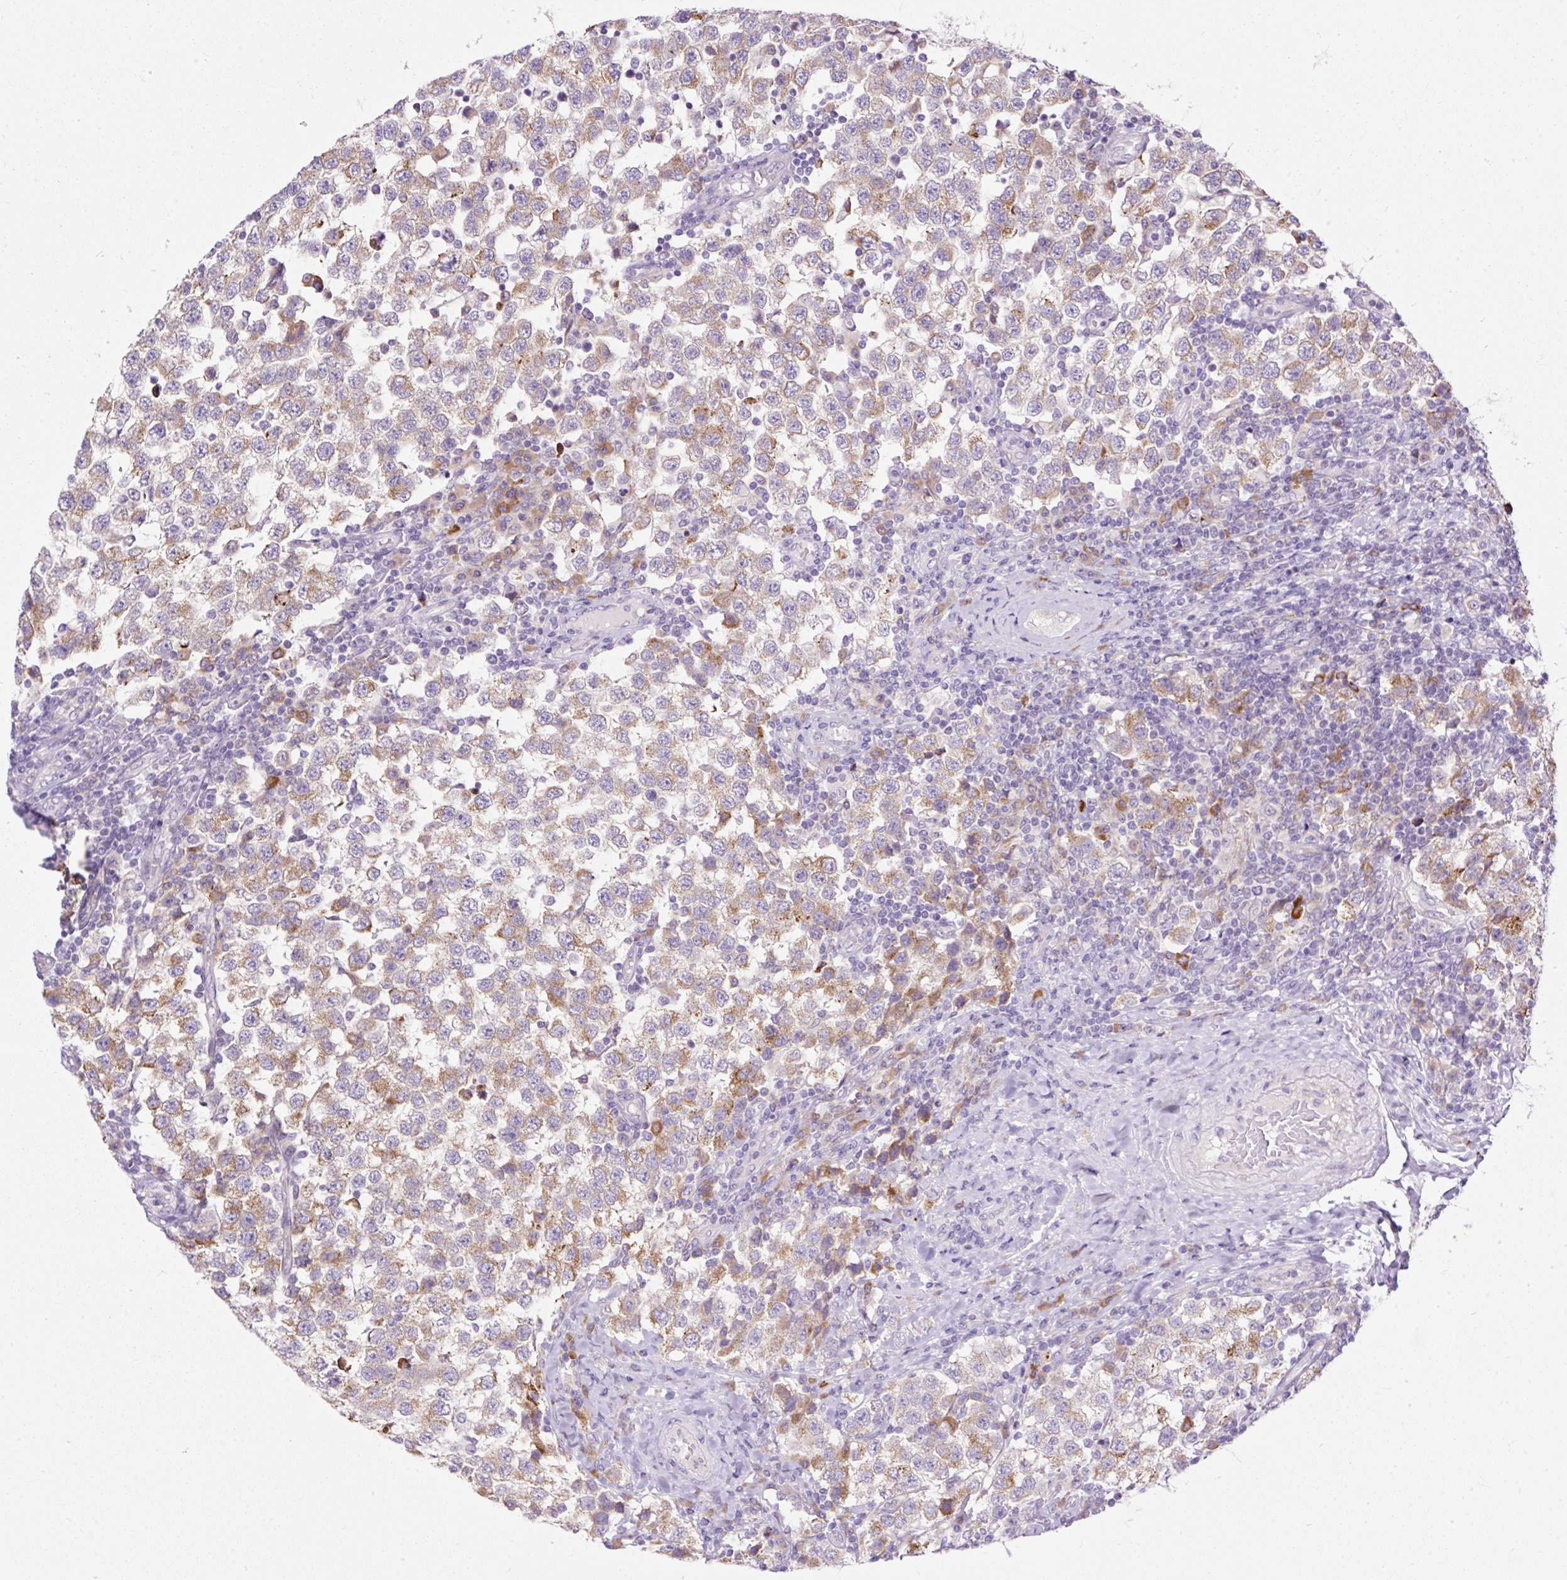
{"staining": {"intensity": "moderate", "quantity": ">75%", "location": "cytoplasmic/membranous"}, "tissue": "testis cancer", "cell_type": "Tumor cells", "image_type": "cancer", "snomed": [{"axis": "morphology", "description": "Seminoma, NOS"}, {"axis": "topography", "description": "Testis"}], "caption": "Testis seminoma stained with a protein marker exhibits moderate staining in tumor cells.", "gene": "FMC1", "patient": {"sex": "male", "age": 34}}